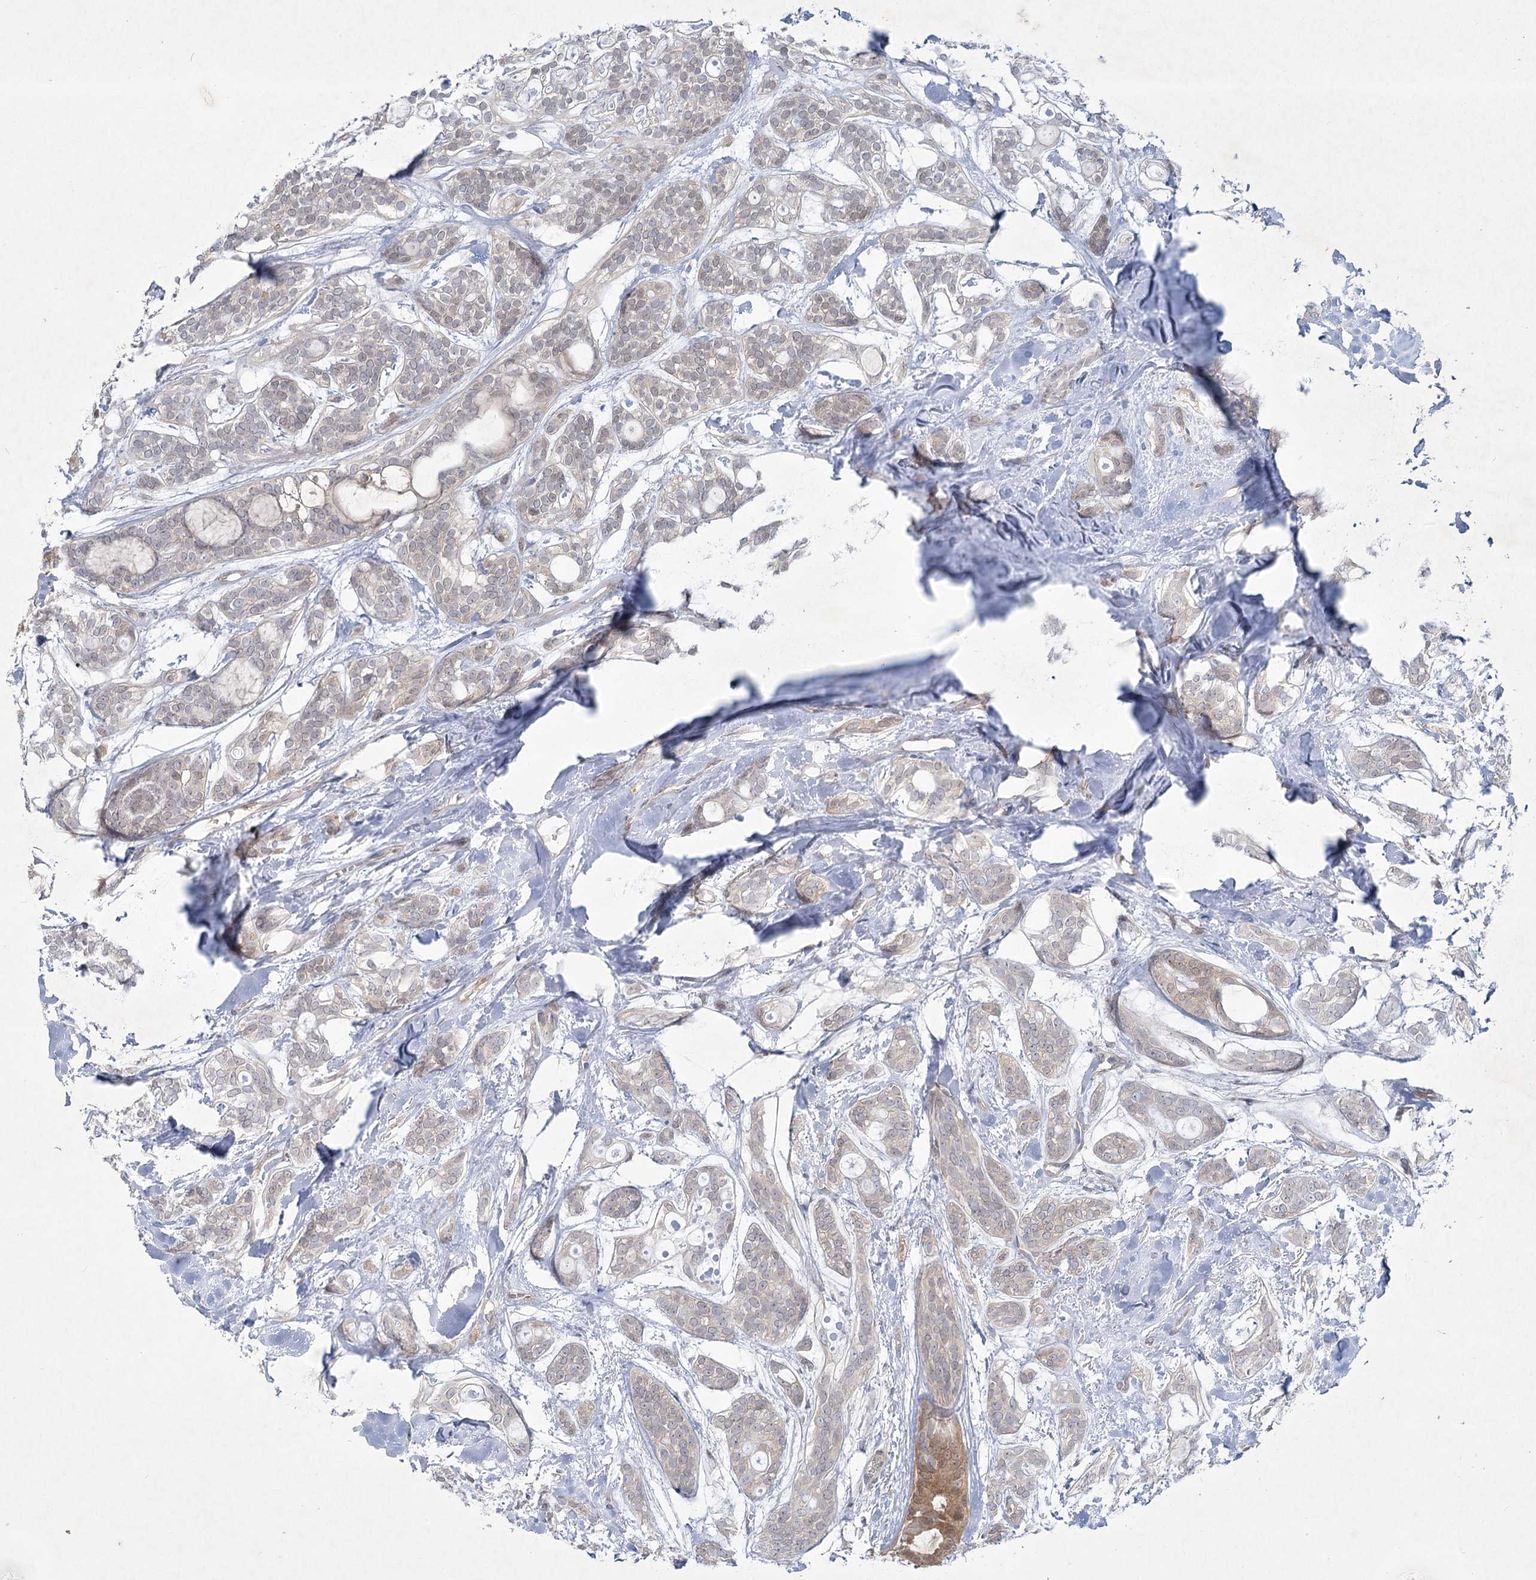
{"staining": {"intensity": "weak", "quantity": "<25%", "location": "cytoplasmic/membranous"}, "tissue": "head and neck cancer", "cell_type": "Tumor cells", "image_type": "cancer", "snomed": [{"axis": "morphology", "description": "Adenocarcinoma, NOS"}, {"axis": "topography", "description": "Head-Neck"}], "caption": "Tumor cells show no significant protein positivity in head and neck adenocarcinoma.", "gene": "AAMDC", "patient": {"sex": "male", "age": 66}}